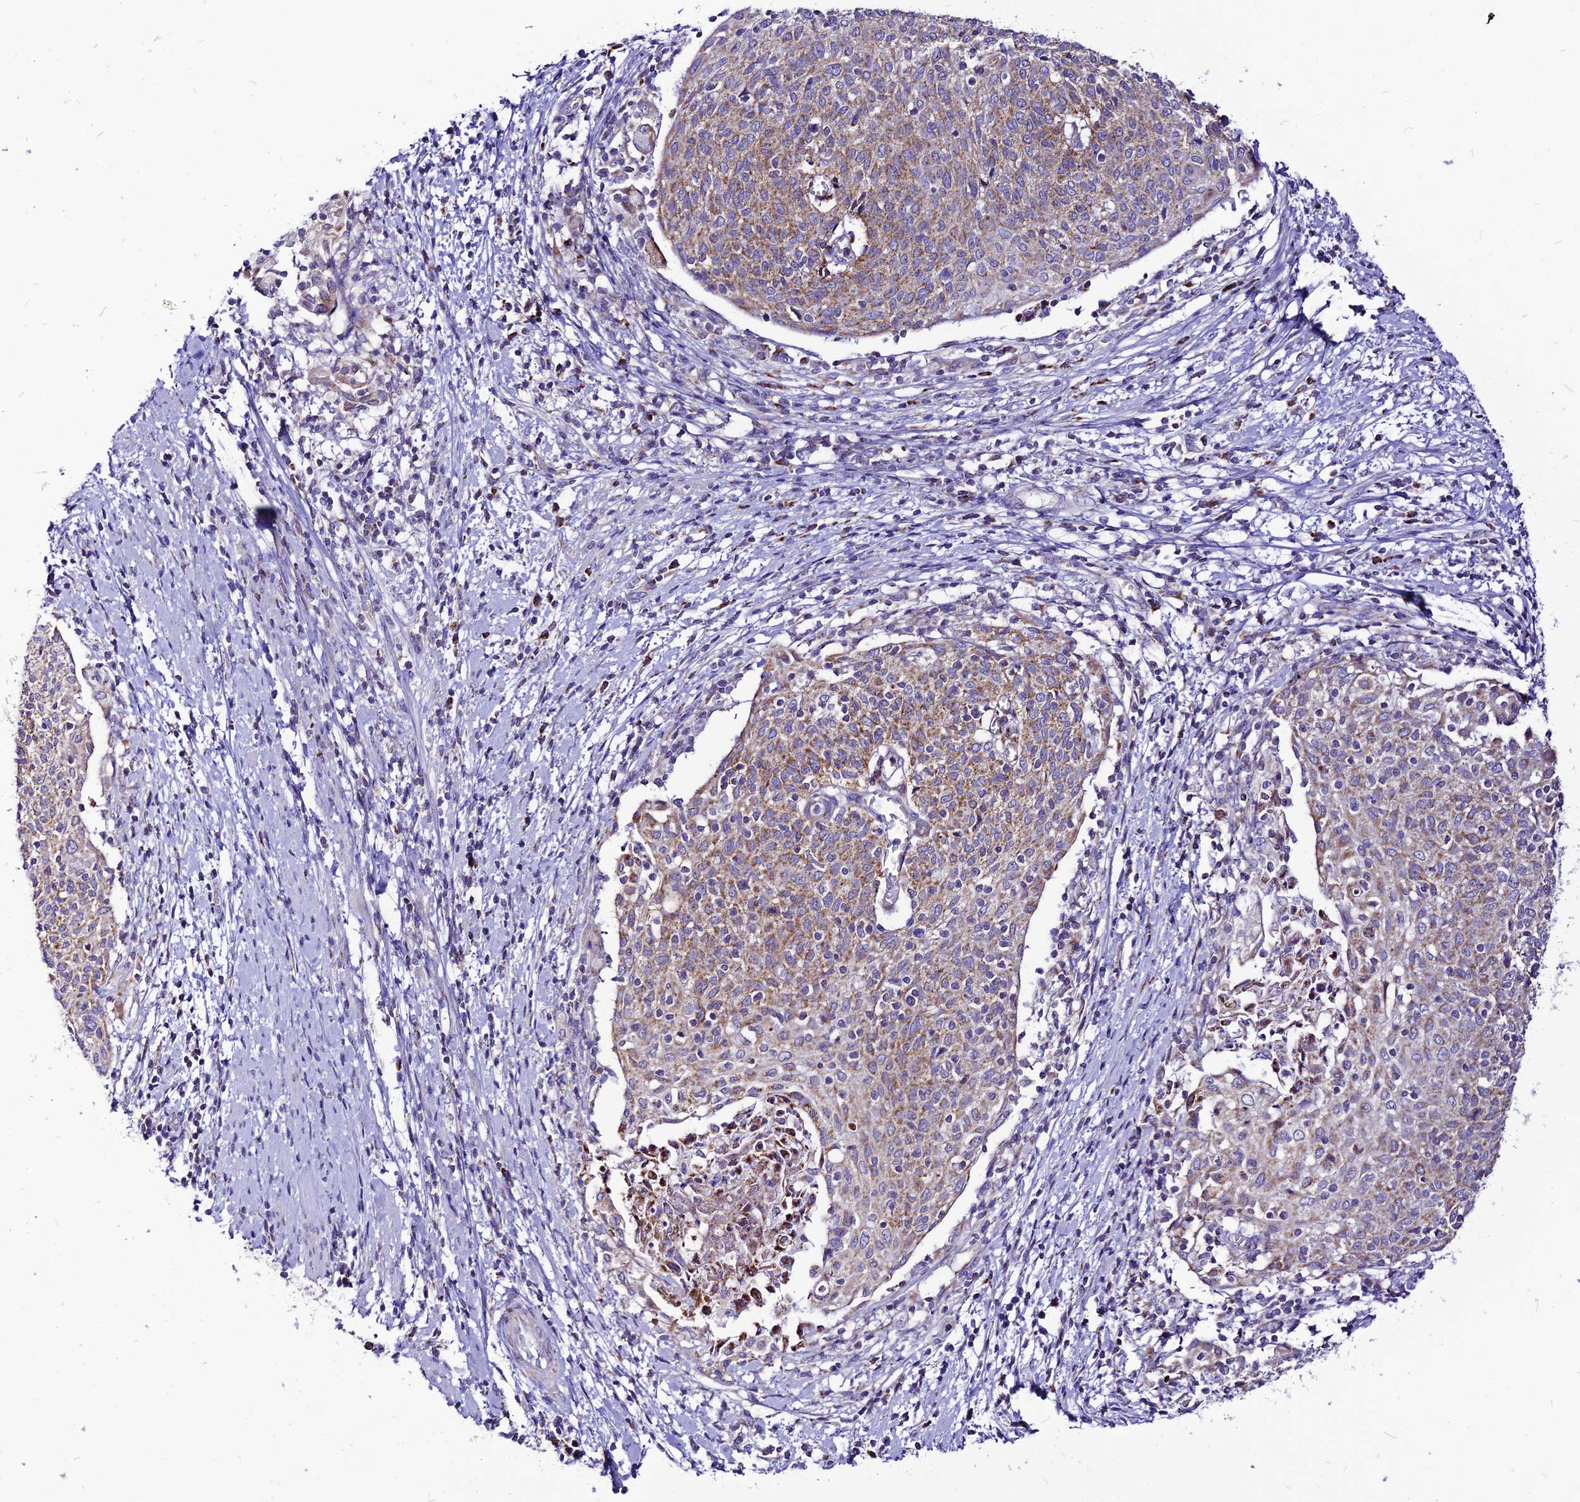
{"staining": {"intensity": "moderate", "quantity": ">75%", "location": "cytoplasmic/membranous"}, "tissue": "cervical cancer", "cell_type": "Tumor cells", "image_type": "cancer", "snomed": [{"axis": "morphology", "description": "Squamous cell carcinoma, NOS"}, {"axis": "topography", "description": "Cervix"}], "caption": "DAB (3,3'-diaminobenzidine) immunohistochemical staining of human cervical squamous cell carcinoma reveals moderate cytoplasmic/membranous protein staining in approximately >75% of tumor cells. The protein is stained brown, and the nuclei are stained in blue (DAB (3,3'-diaminobenzidine) IHC with brightfield microscopy, high magnification).", "gene": "ECI1", "patient": {"sex": "female", "age": 52}}